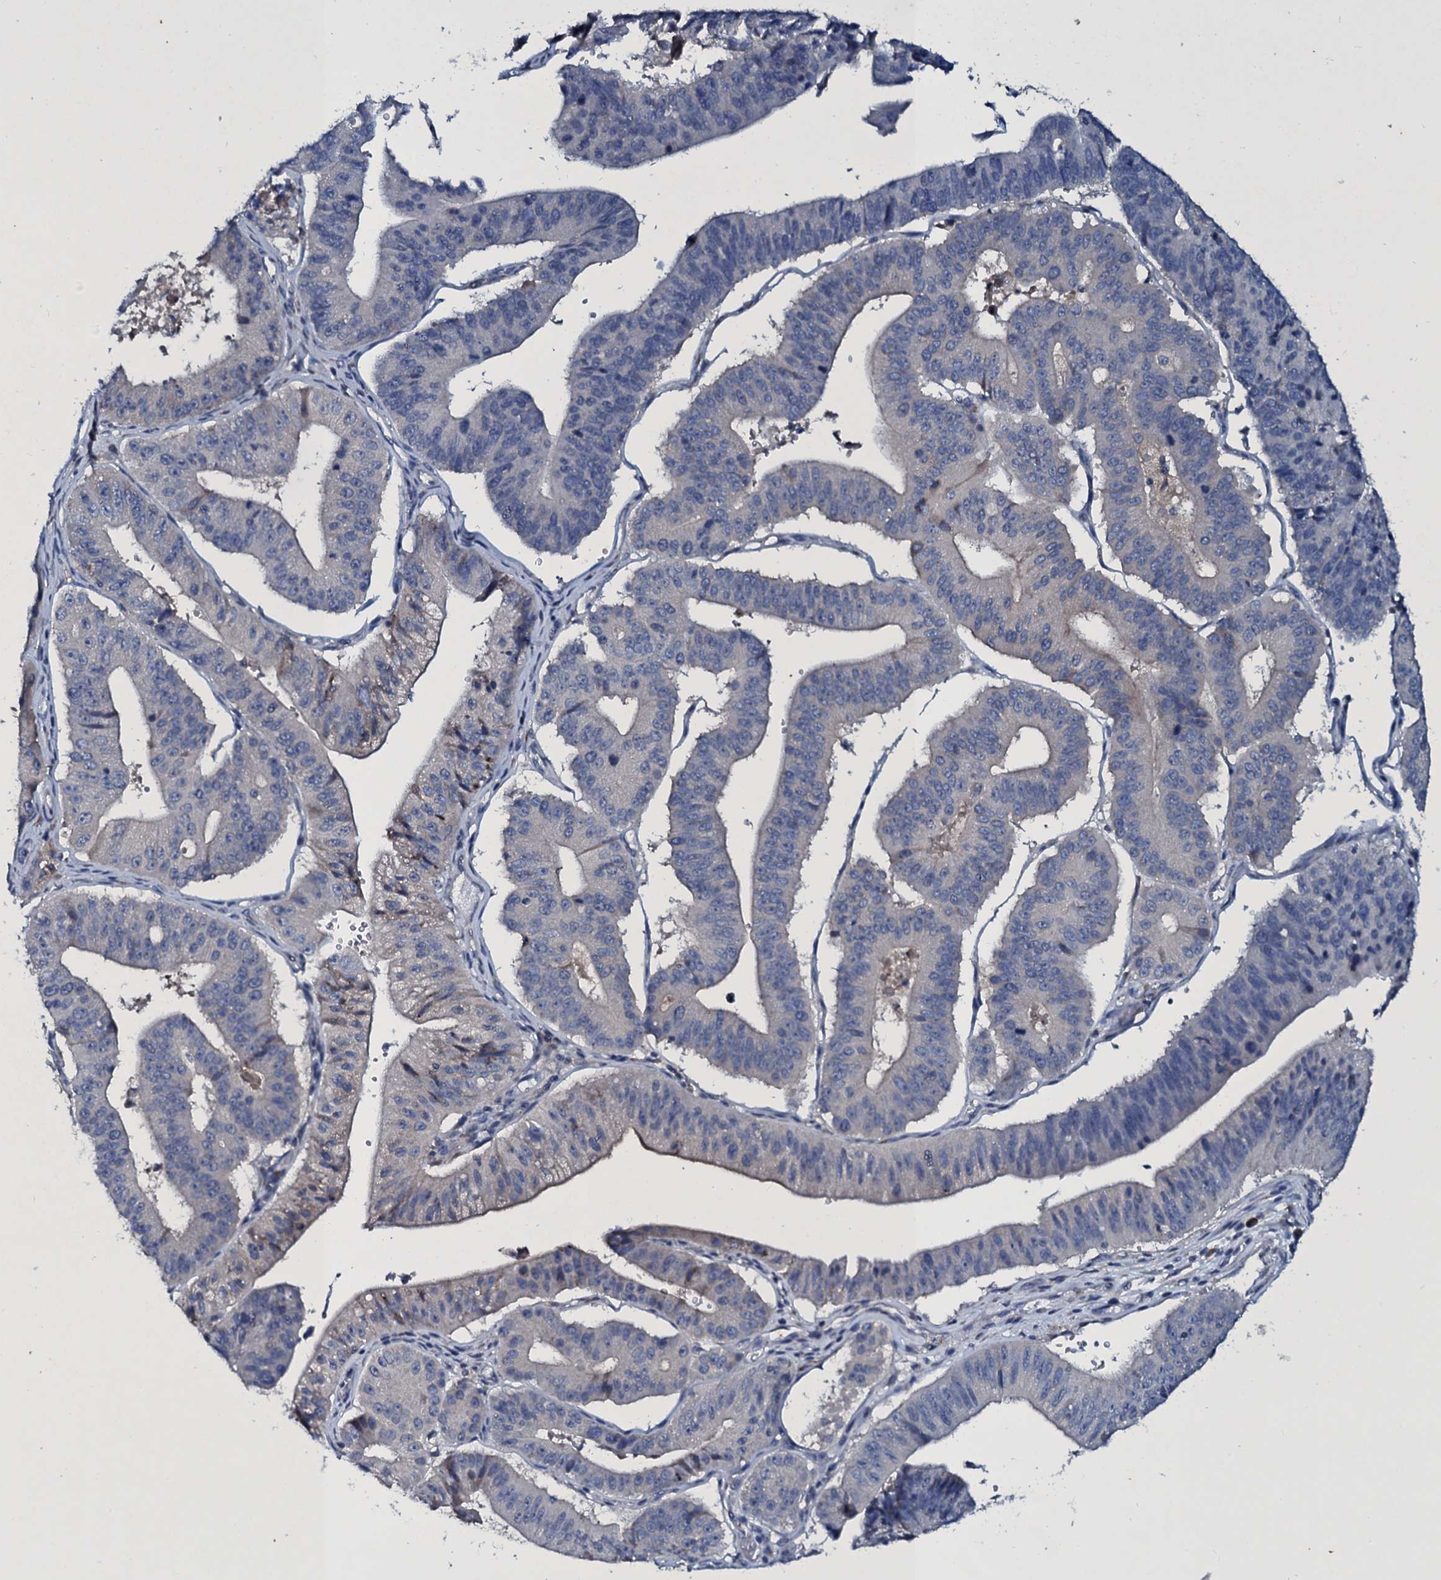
{"staining": {"intensity": "negative", "quantity": "none", "location": "none"}, "tissue": "stomach cancer", "cell_type": "Tumor cells", "image_type": "cancer", "snomed": [{"axis": "morphology", "description": "Adenocarcinoma, NOS"}, {"axis": "topography", "description": "Stomach"}], "caption": "Stomach cancer was stained to show a protein in brown. There is no significant staining in tumor cells. The staining is performed using DAB brown chromogen with nuclei counter-stained in using hematoxylin.", "gene": "TPGS2", "patient": {"sex": "male", "age": 59}}